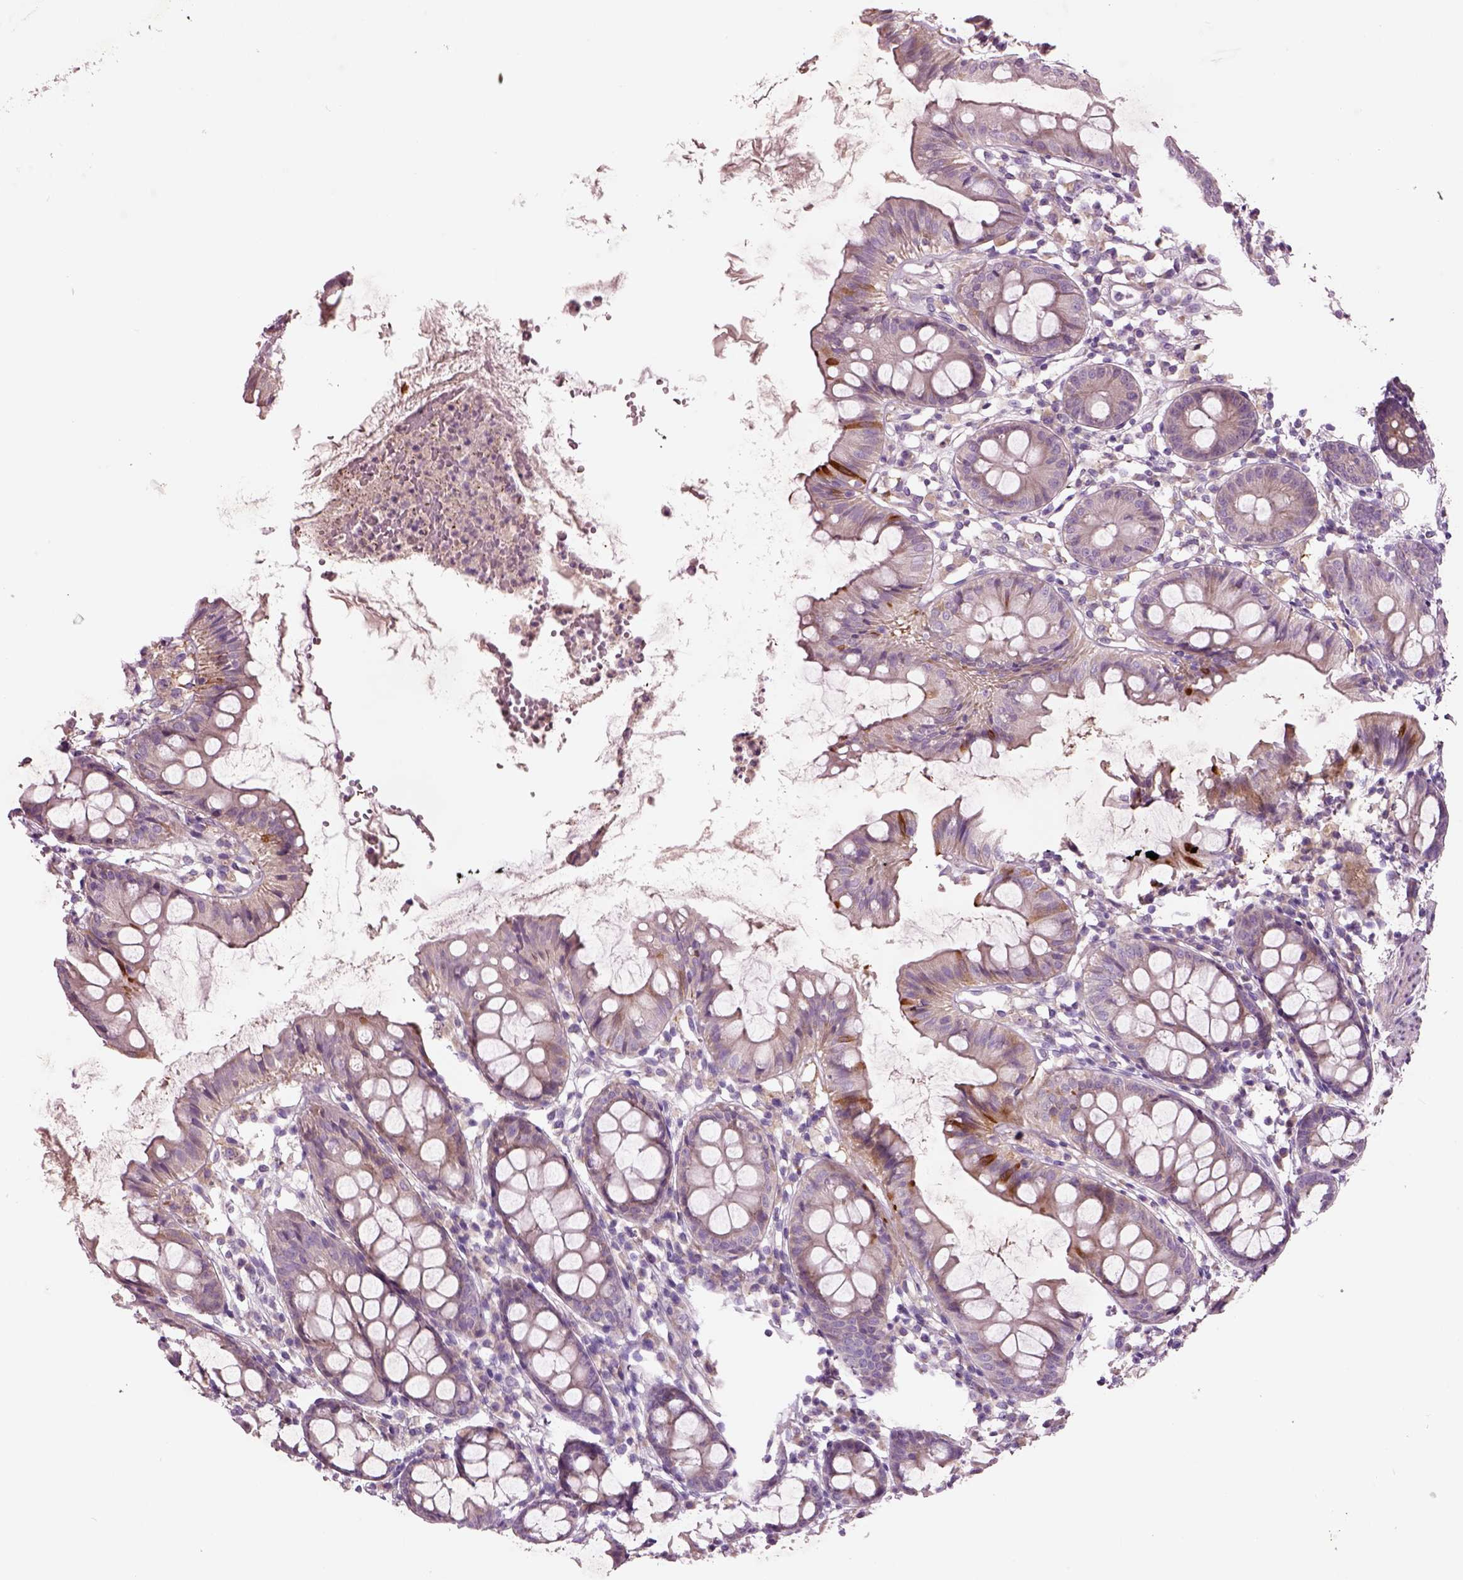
{"staining": {"intensity": "negative", "quantity": "none", "location": "none"}, "tissue": "colon", "cell_type": "Endothelial cells", "image_type": "normal", "snomed": [{"axis": "morphology", "description": "Normal tissue, NOS"}, {"axis": "topography", "description": "Colon"}], "caption": "Histopathology image shows no significant protein positivity in endothelial cells of unremarkable colon. The staining is performed using DAB (3,3'-diaminobenzidine) brown chromogen with nuclei counter-stained in using hematoxylin.", "gene": "PLPP7", "patient": {"sex": "female", "age": 84}}